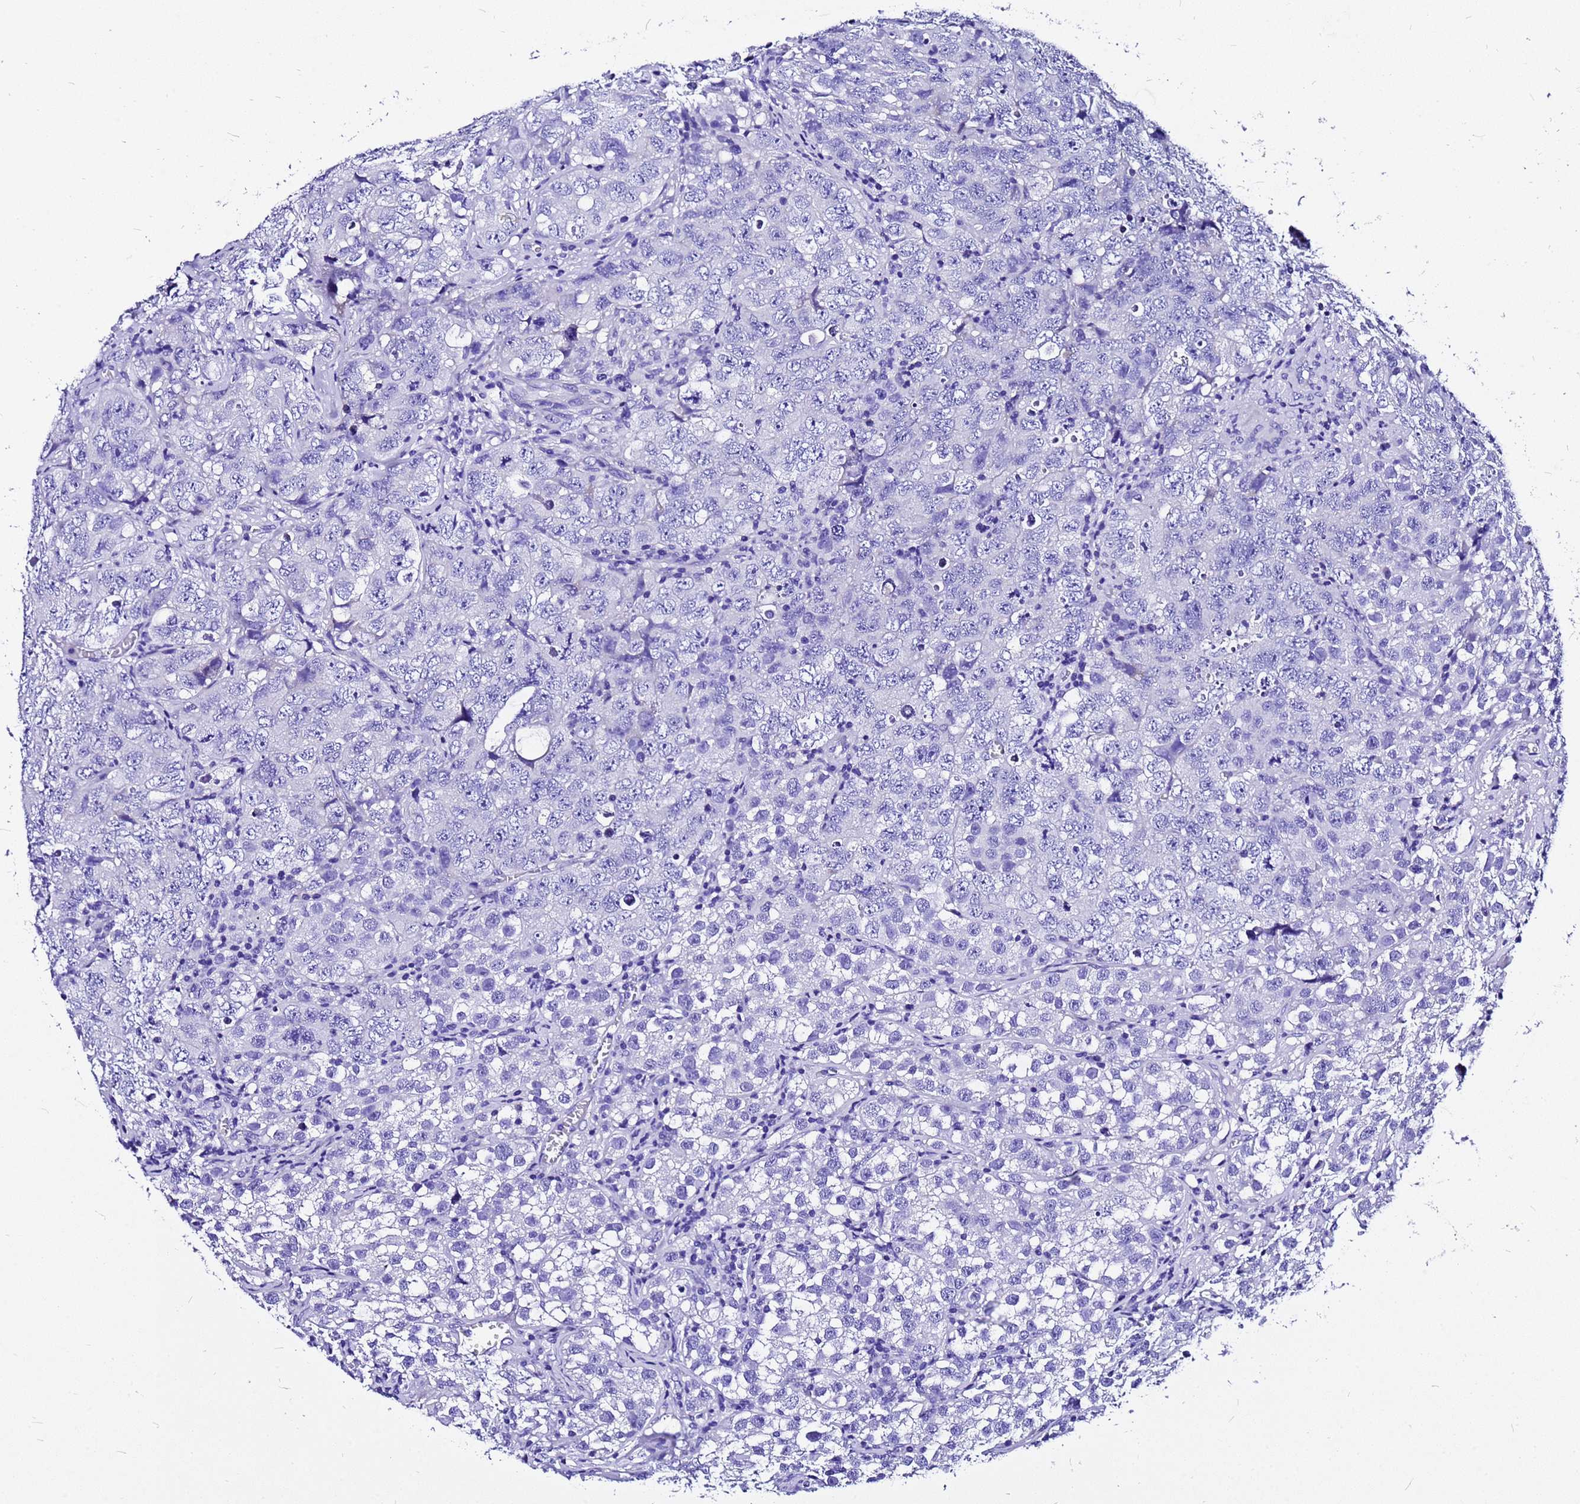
{"staining": {"intensity": "negative", "quantity": "none", "location": "none"}, "tissue": "testis cancer", "cell_type": "Tumor cells", "image_type": "cancer", "snomed": [{"axis": "morphology", "description": "Seminoma, NOS"}, {"axis": "morphology", "description": "Carcinoma, Embryonal, NOS"}, {"axis": "topography", "description": "Testis"}], "caption": "A micrograph of human seminoma (testis) is negative for staining in tumor cells.", "gene": "HERC4", "patient": {"sex": "male", "age": 43}}